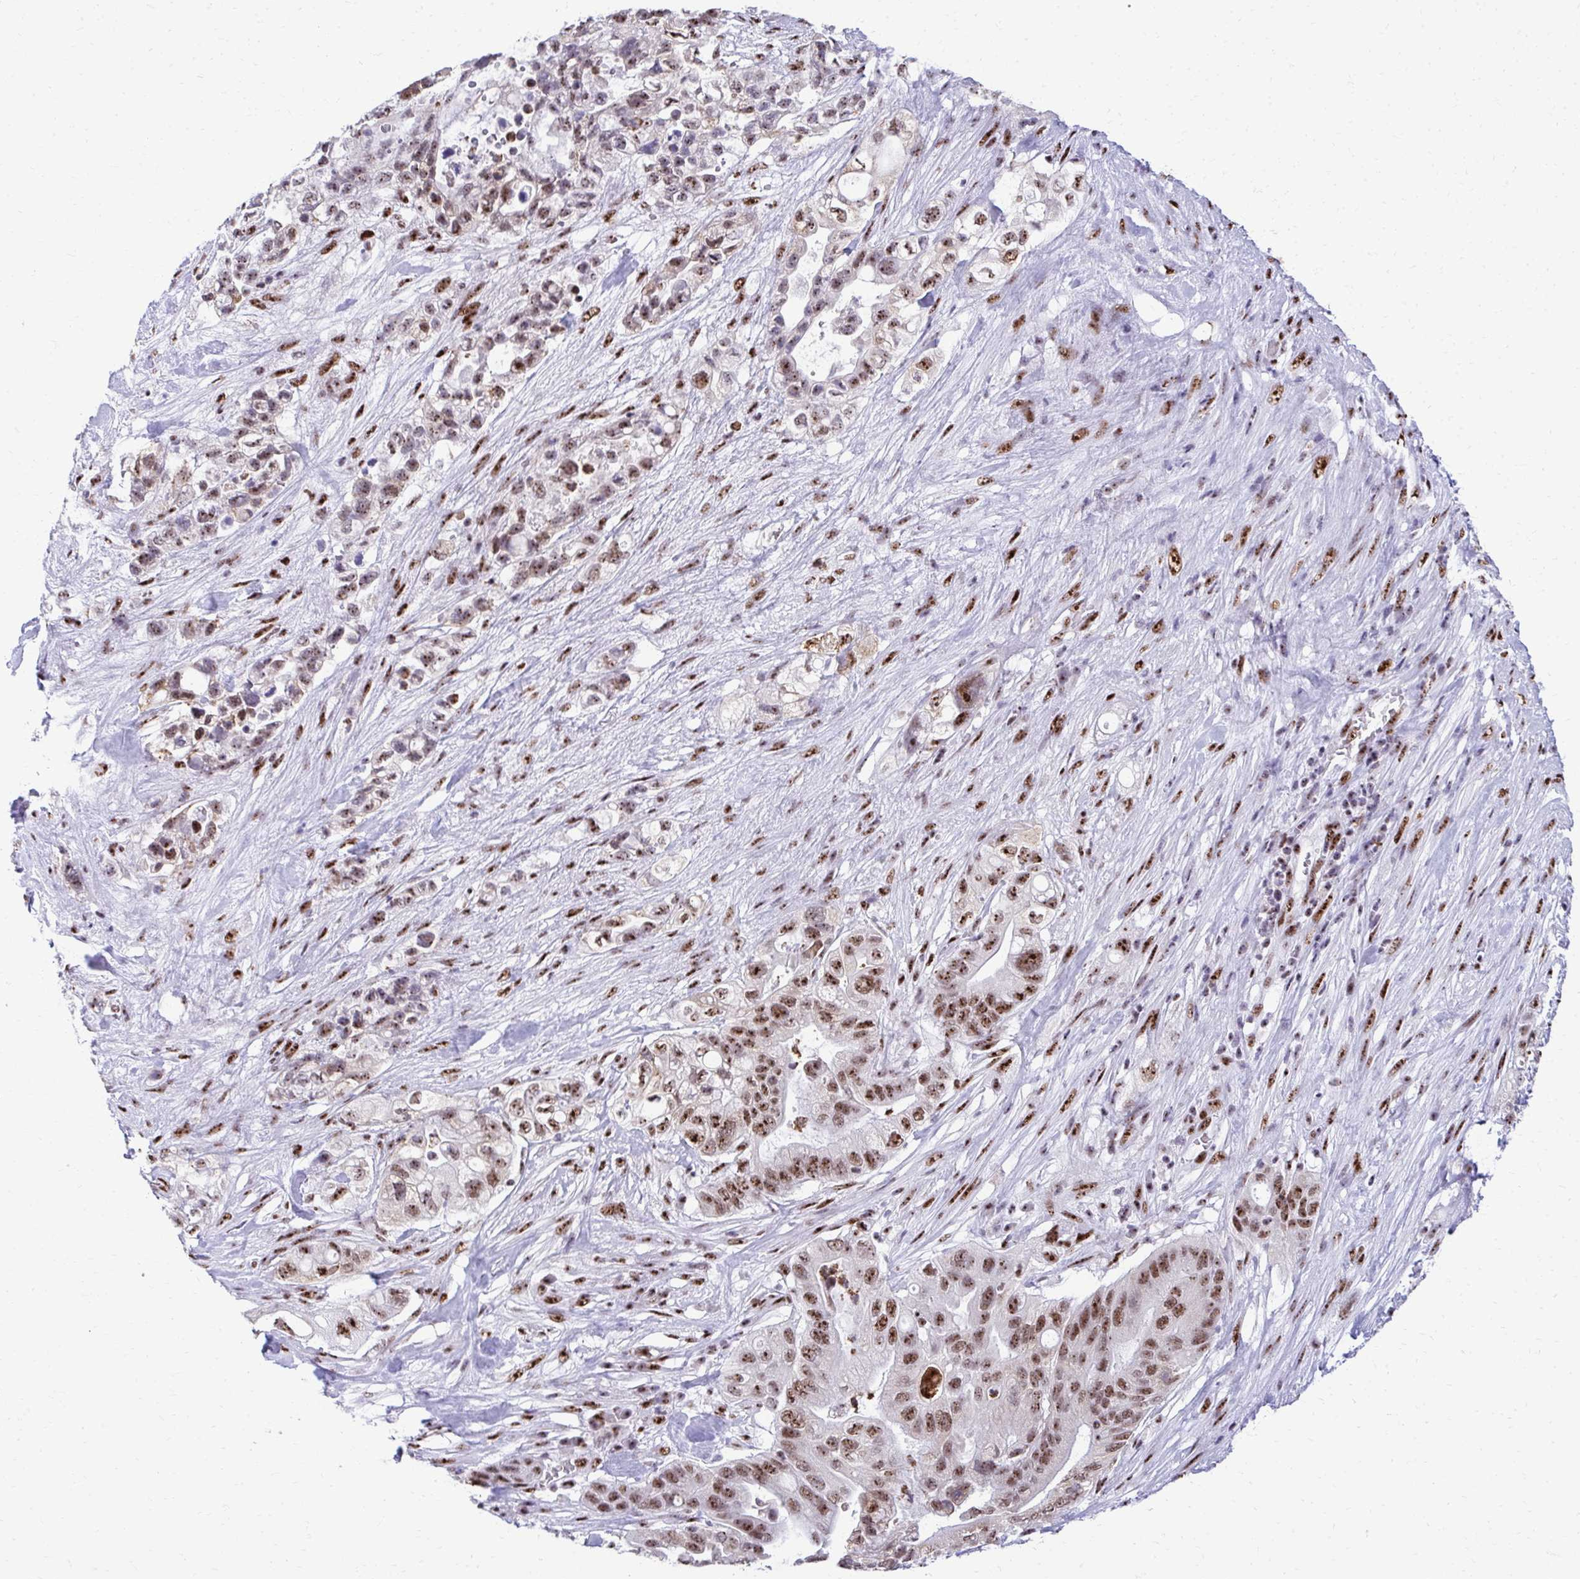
{"staining": {"intensity": "moderate", "quantity": ">75%", "location": "nuclear"}, "tissue": "pancreatic cancer", "cell_type": "Tumor cells", "image_type": "cancer", "snomed": [{"axis": "morphology", "description": "Adenocarcinoma, NOS"}, {"axis": "topography", "description": "Pancreas"}], "caption": "Brown immunohistochemical staining in pancreatic cancer demonstrates moderate nuclear expression in approximately >75% of tumor cells.", "gene": "PELP1", "patient": {"sex": "female", "age": 72}}